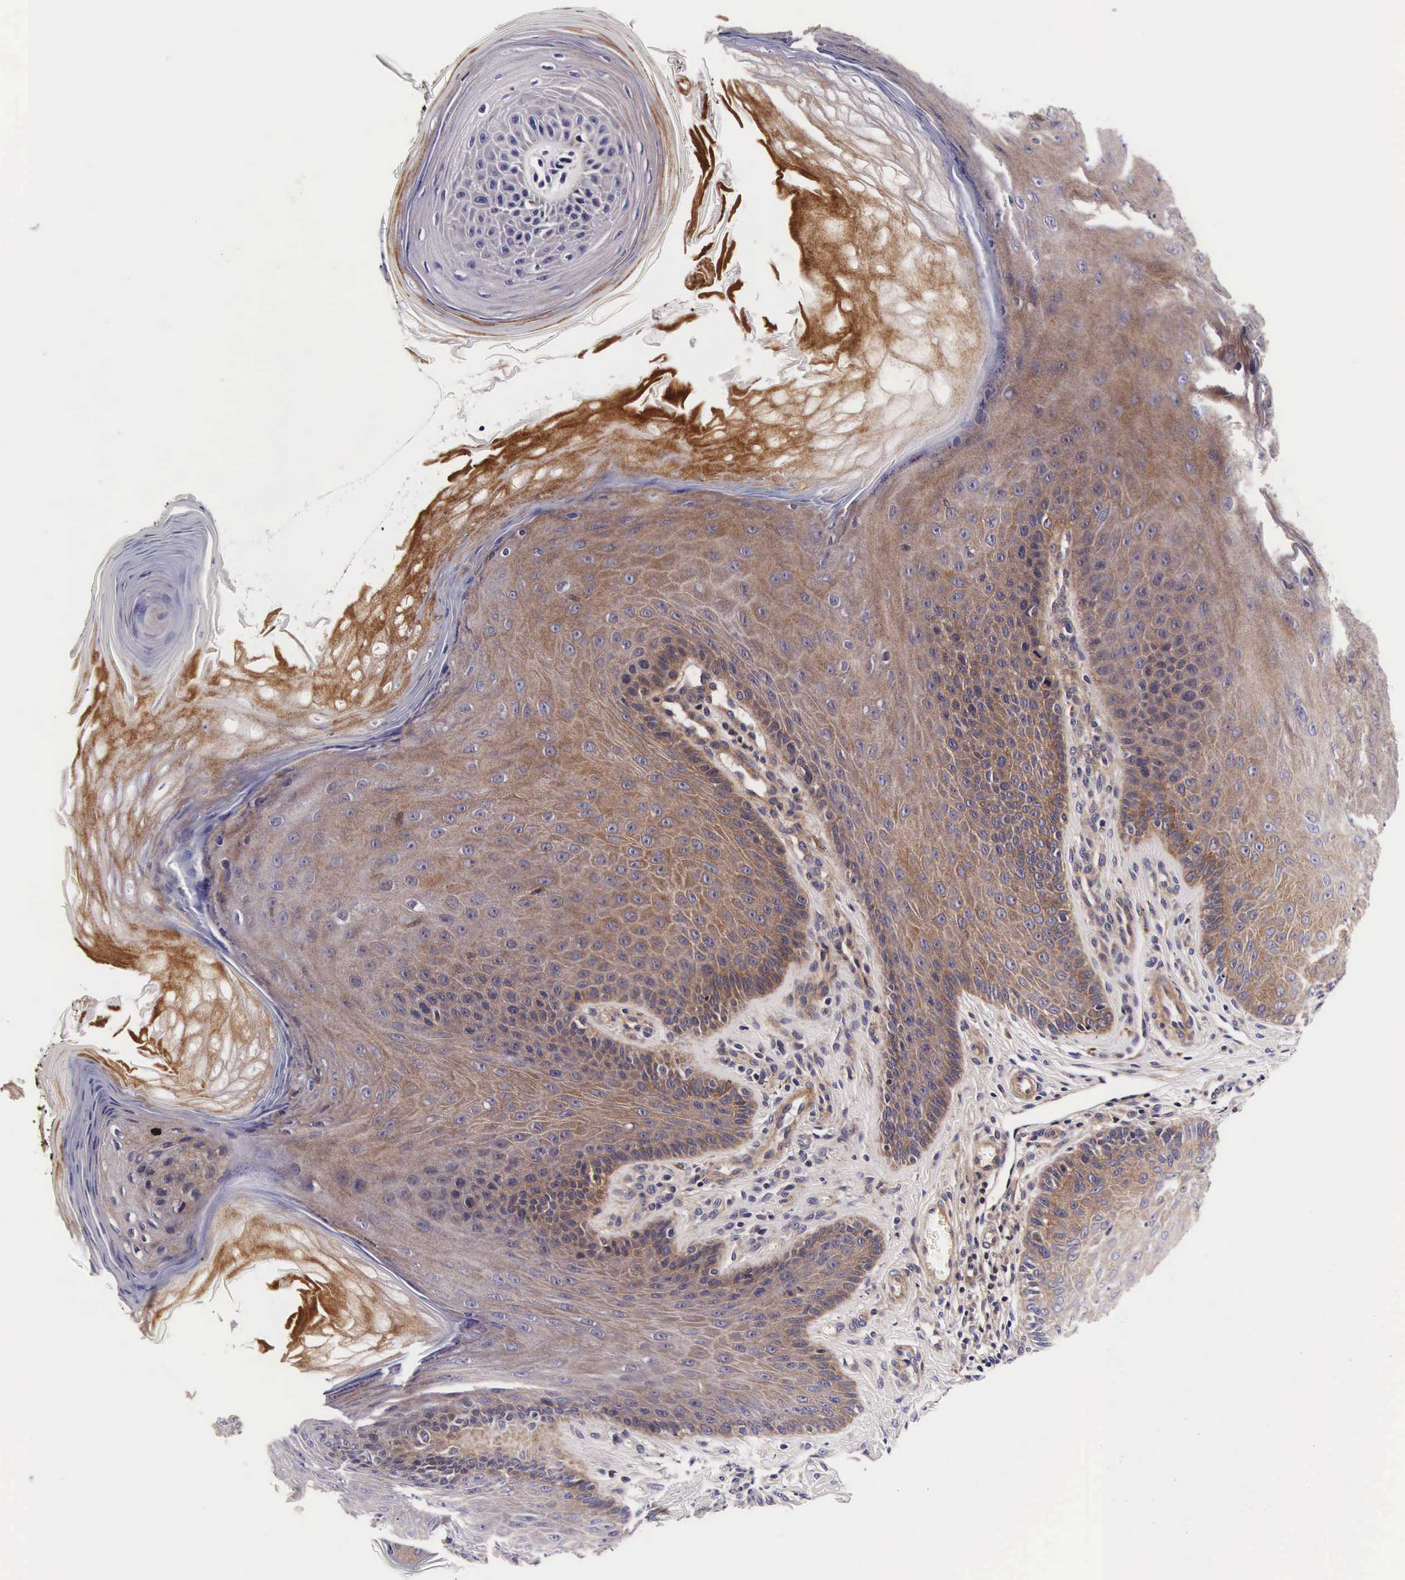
{"staining": {"intensity": "negative", "quantity": "none", "location": "none"}, "tissue": "skin", "cell_type": "Fibroblasts", "image_type": "normal", "snomed": [{"axis": "morphology", "description": "Normal tissue, NOS"}, {"axis": "topography", "description": "Skin"}], "caption": "Fibroblasts are negative for protein expression in normal human skin. (DAB (3,3'-diaminobenzidine) IHC with hematoxylin counter stain).", "gene": "UPRT", "patient": {"sex": "female", "age": 15}}